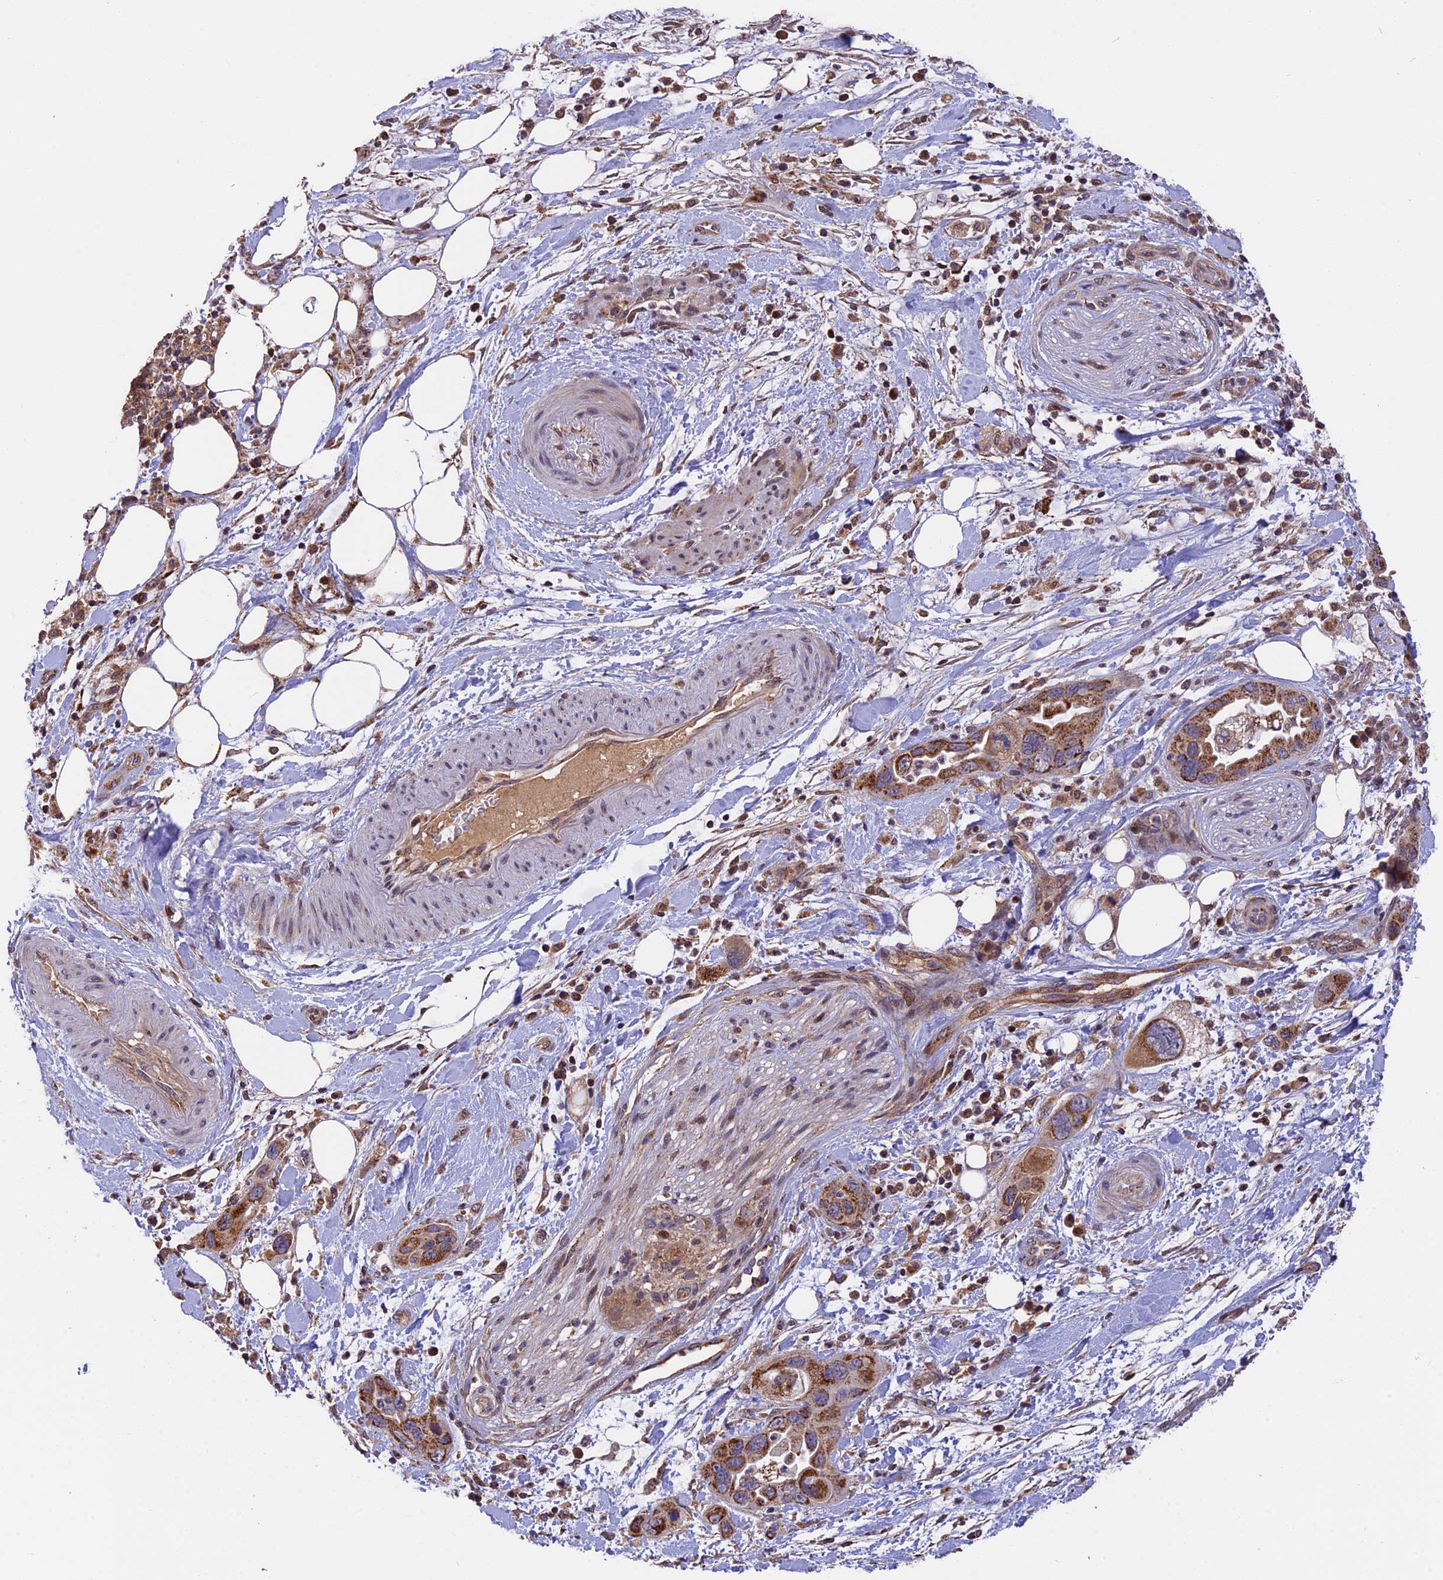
{"staining": {"intensity": "moderate", "quantity": ">75%", "location": "cytoplasmic/membranous"}, "tissue": "pancreatic cancer", "cell_type": "Tumor cells", "image_type": "cancer", "snomed": [{"axis": "morphology", "description": "Adenocarcinoma, NOS"}, {"axis": "topography", "description": "Pancreas"}], "caption": "The immunohistochemical stain labels moderate cytoplasmic/membranous expression in tumor cells of pancreatic adenocarcinoma tissue.", "gene": "RERGL", "patient": {"sex": "female", "age": 71}}